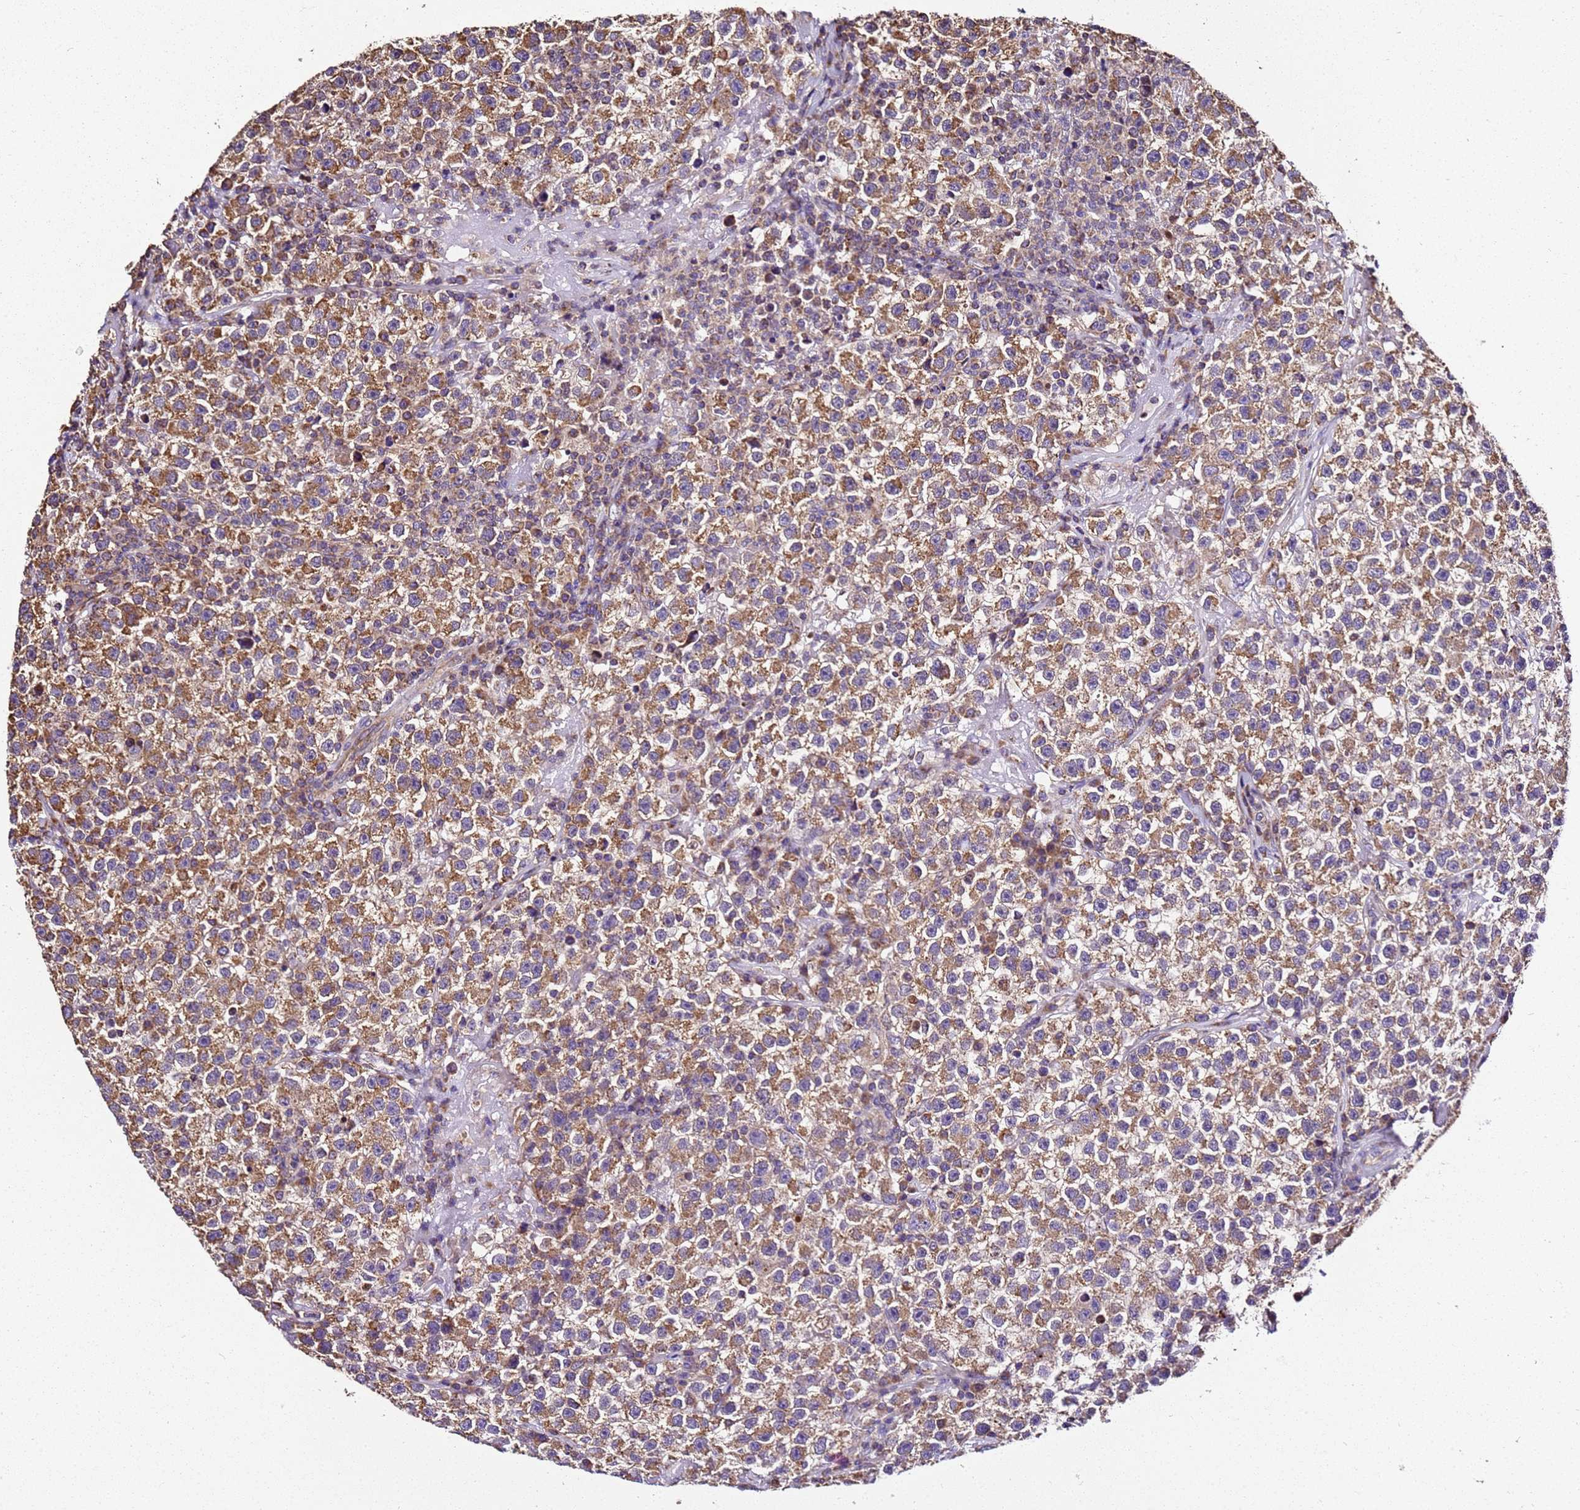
{"staining": {"intensity": "strong", "quantity": ">75%", "location": "cytoplasmic/membranous"}, "tissue": "testis cancer", "cell_type": "Tumor cells", "image_type": "cancer", "snomed": [{"axis": "morphology", "description": "Seminoma, NOS"}, {"axis": "topography", "description": "Testis"}], "caption": "Brown immunohistochemical staining in seminoma (testis) reveals strong cytoplasmic/membranous staining in about >75% of tumor cells.", "gene": "LRRIQ1", "patient": {"sex": "male", "age": 22}}